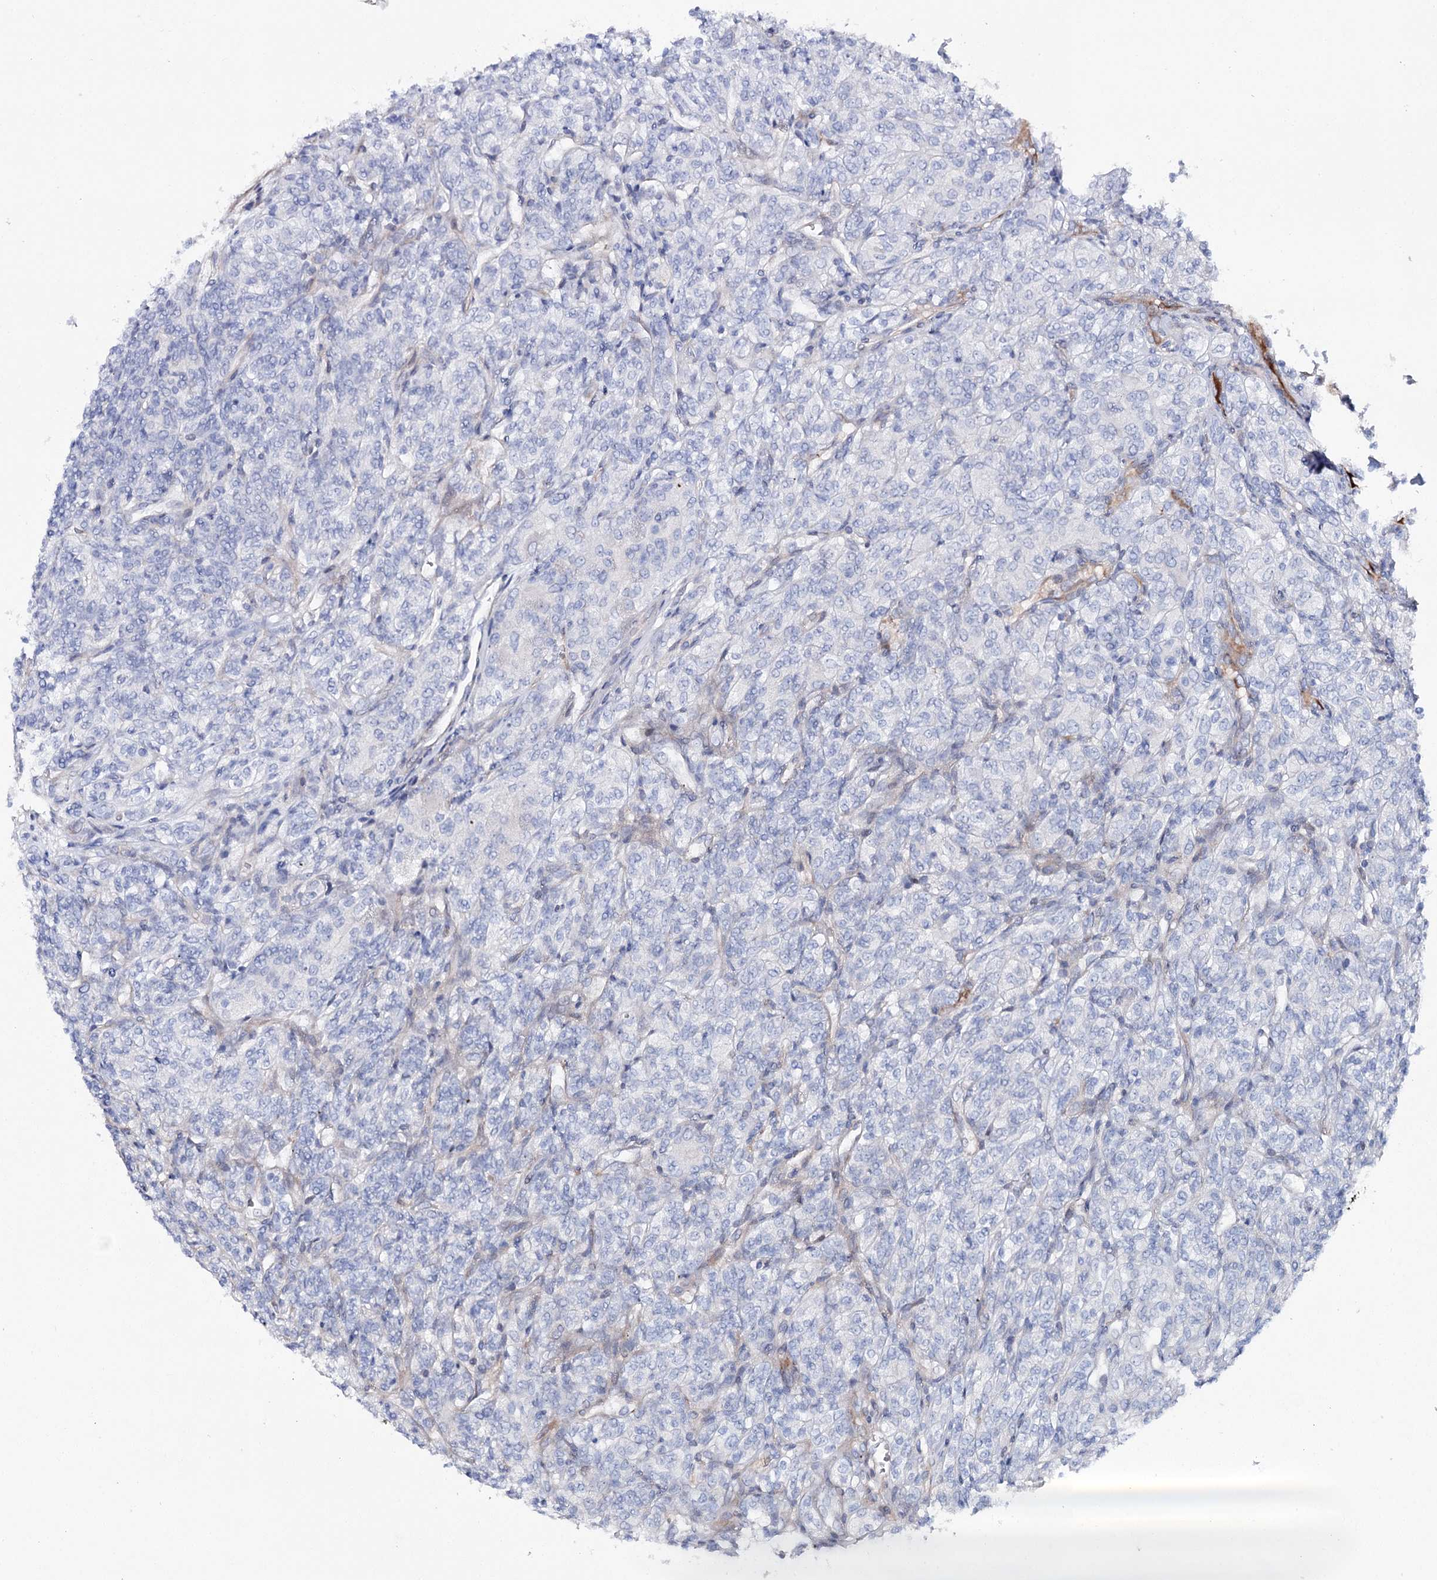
{"staining": {"intensity": "negative", "quantity": "none", "location": "none"}, "tissue": "renal cancer", "cell_type": "Tumor cells", "image_type": "cancer", "snomed": [{"axis": "morphology", "description": "Adenocarcinoma, NOS"}, {"axis": "topography", "description": "Kidney"}], "caption": "Renal cancer stained for a protein using IHC displays no expression tumor cells.", "gene": "ANKRD23", "patient": {"sex": "male", "age": 77}}